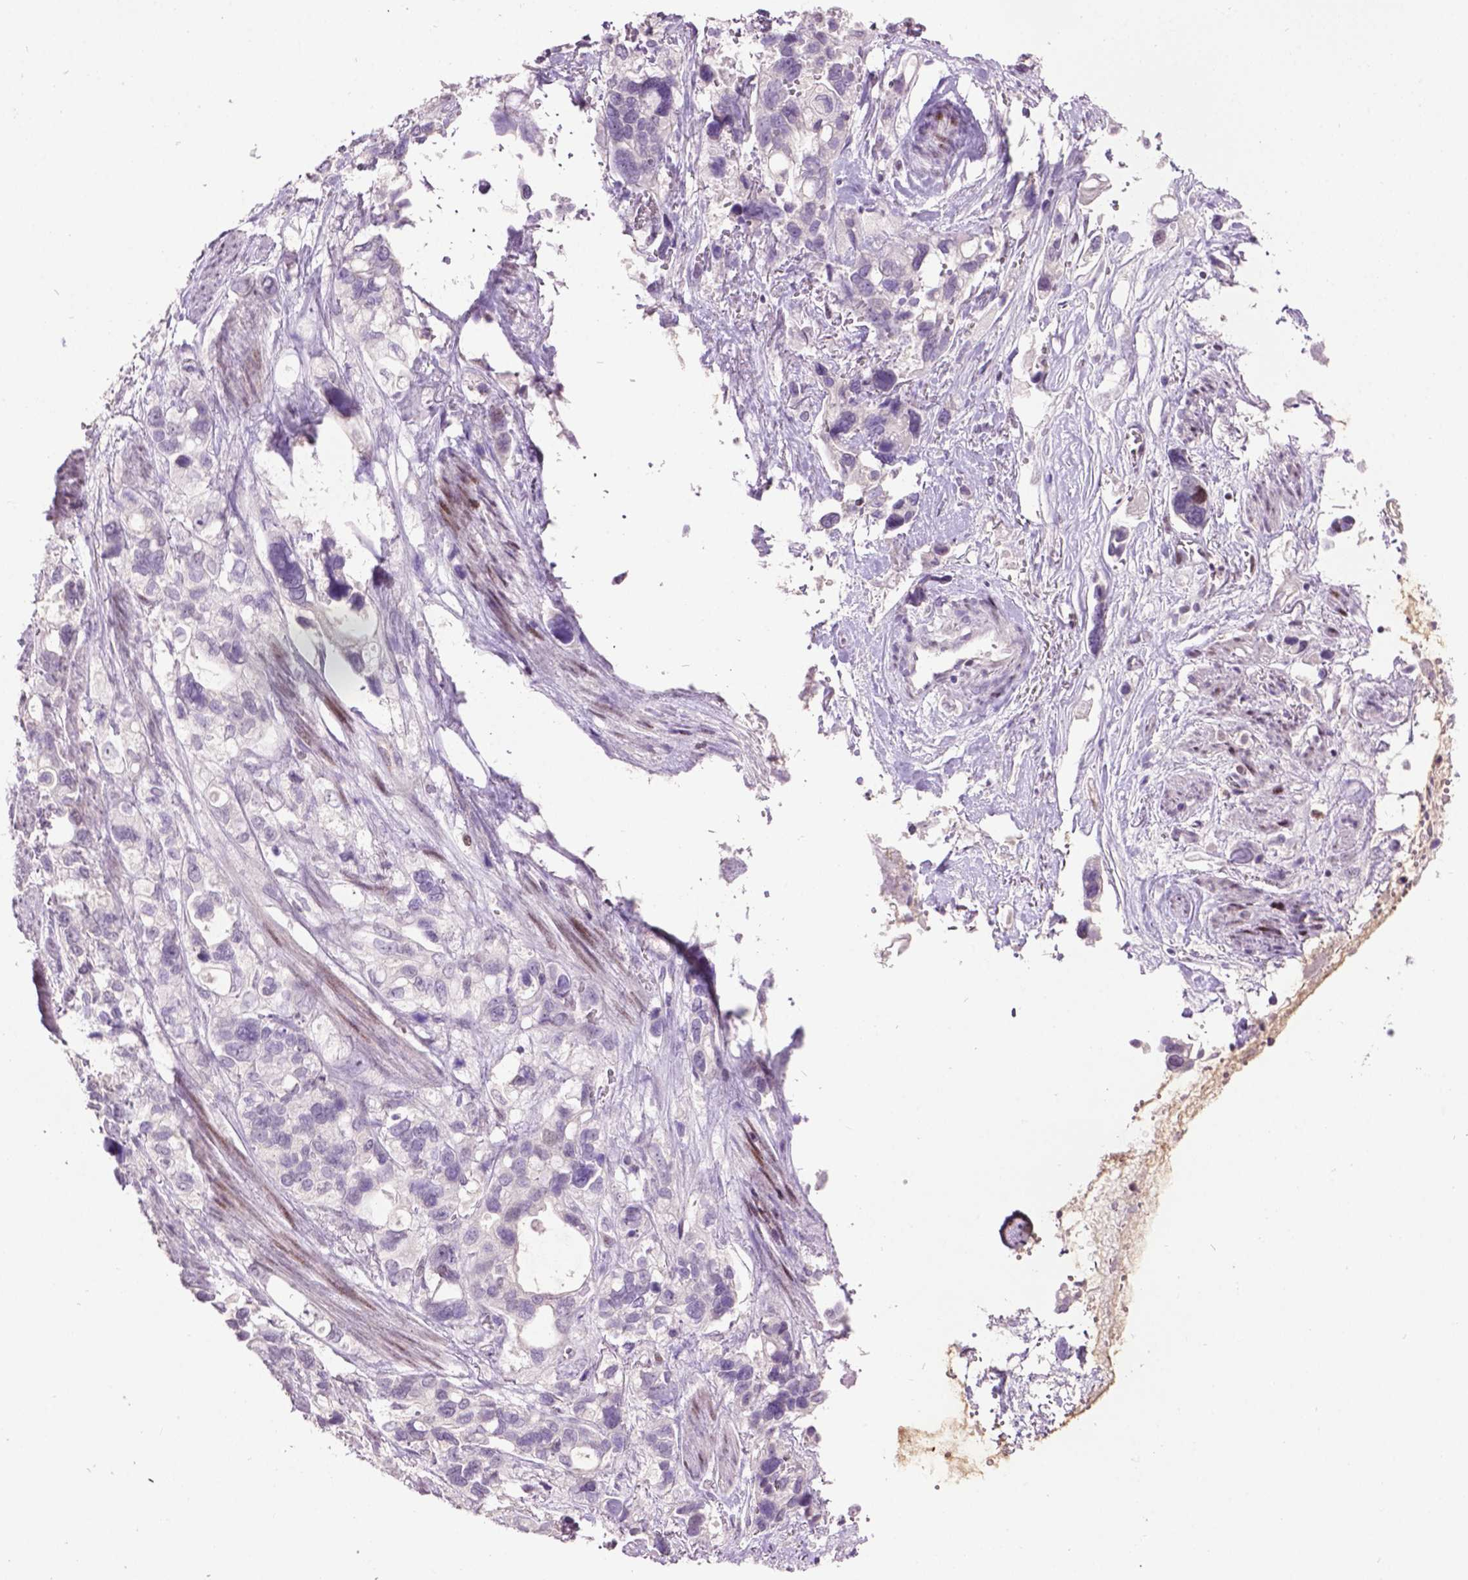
{"staining": {"intensity": "negative", "quantity": "none", "location": "none"}, "tissue": "stomach cancer", "cell_type": "Tumor cells", "image_type": "cancer", "snomed": [{"axis": "morphology", "description": "Adenocarcinoma, NOS"}, {"axis": "topography", "description": "Stomach, upper"}], "caption": "DAB (3,3'-diaminobenzidine) immunohistochemical staining of human stomach cancer (adenocarcinoma) reveals no significant staining in tumor cells.", "gene": "TH", "patient": {"sex": "female", "age": 81}}